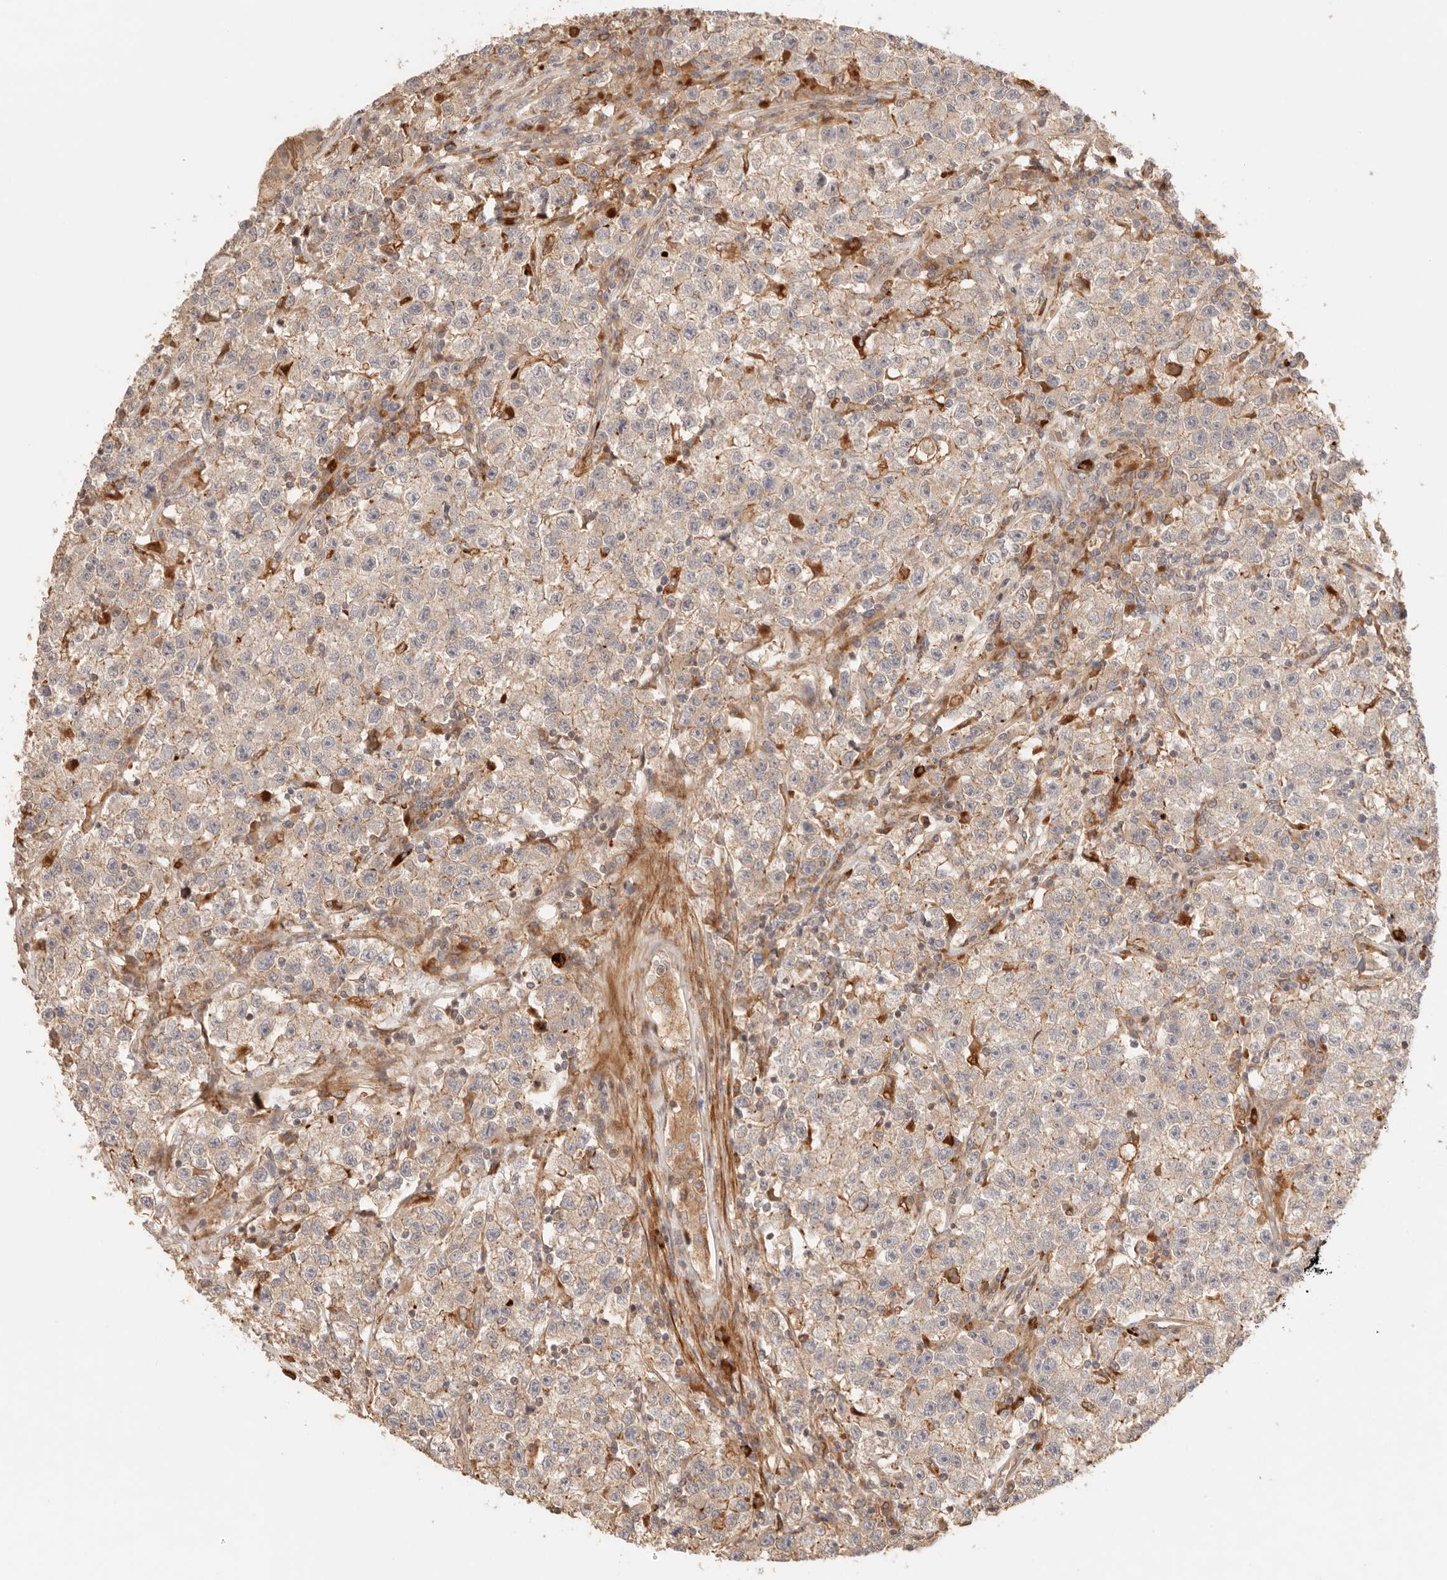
{"staining": {"intensity": "weak", "quantity": "<25%", "location": "cytoplasmic/membranous"}, "tissue": "testis cancer", "cell_type": "Tumor cells", "image_type": "cancer", "snomed": [{"axis": "morphology", "description": "Seminoma, NOS"}, {"axis": "topography", "description": "Testis"}], "caption": "Tumor cells show no significant expression in testis seminoma.", "gene": "IL1R2", "patient": {"sex": "male", "age": 22}}